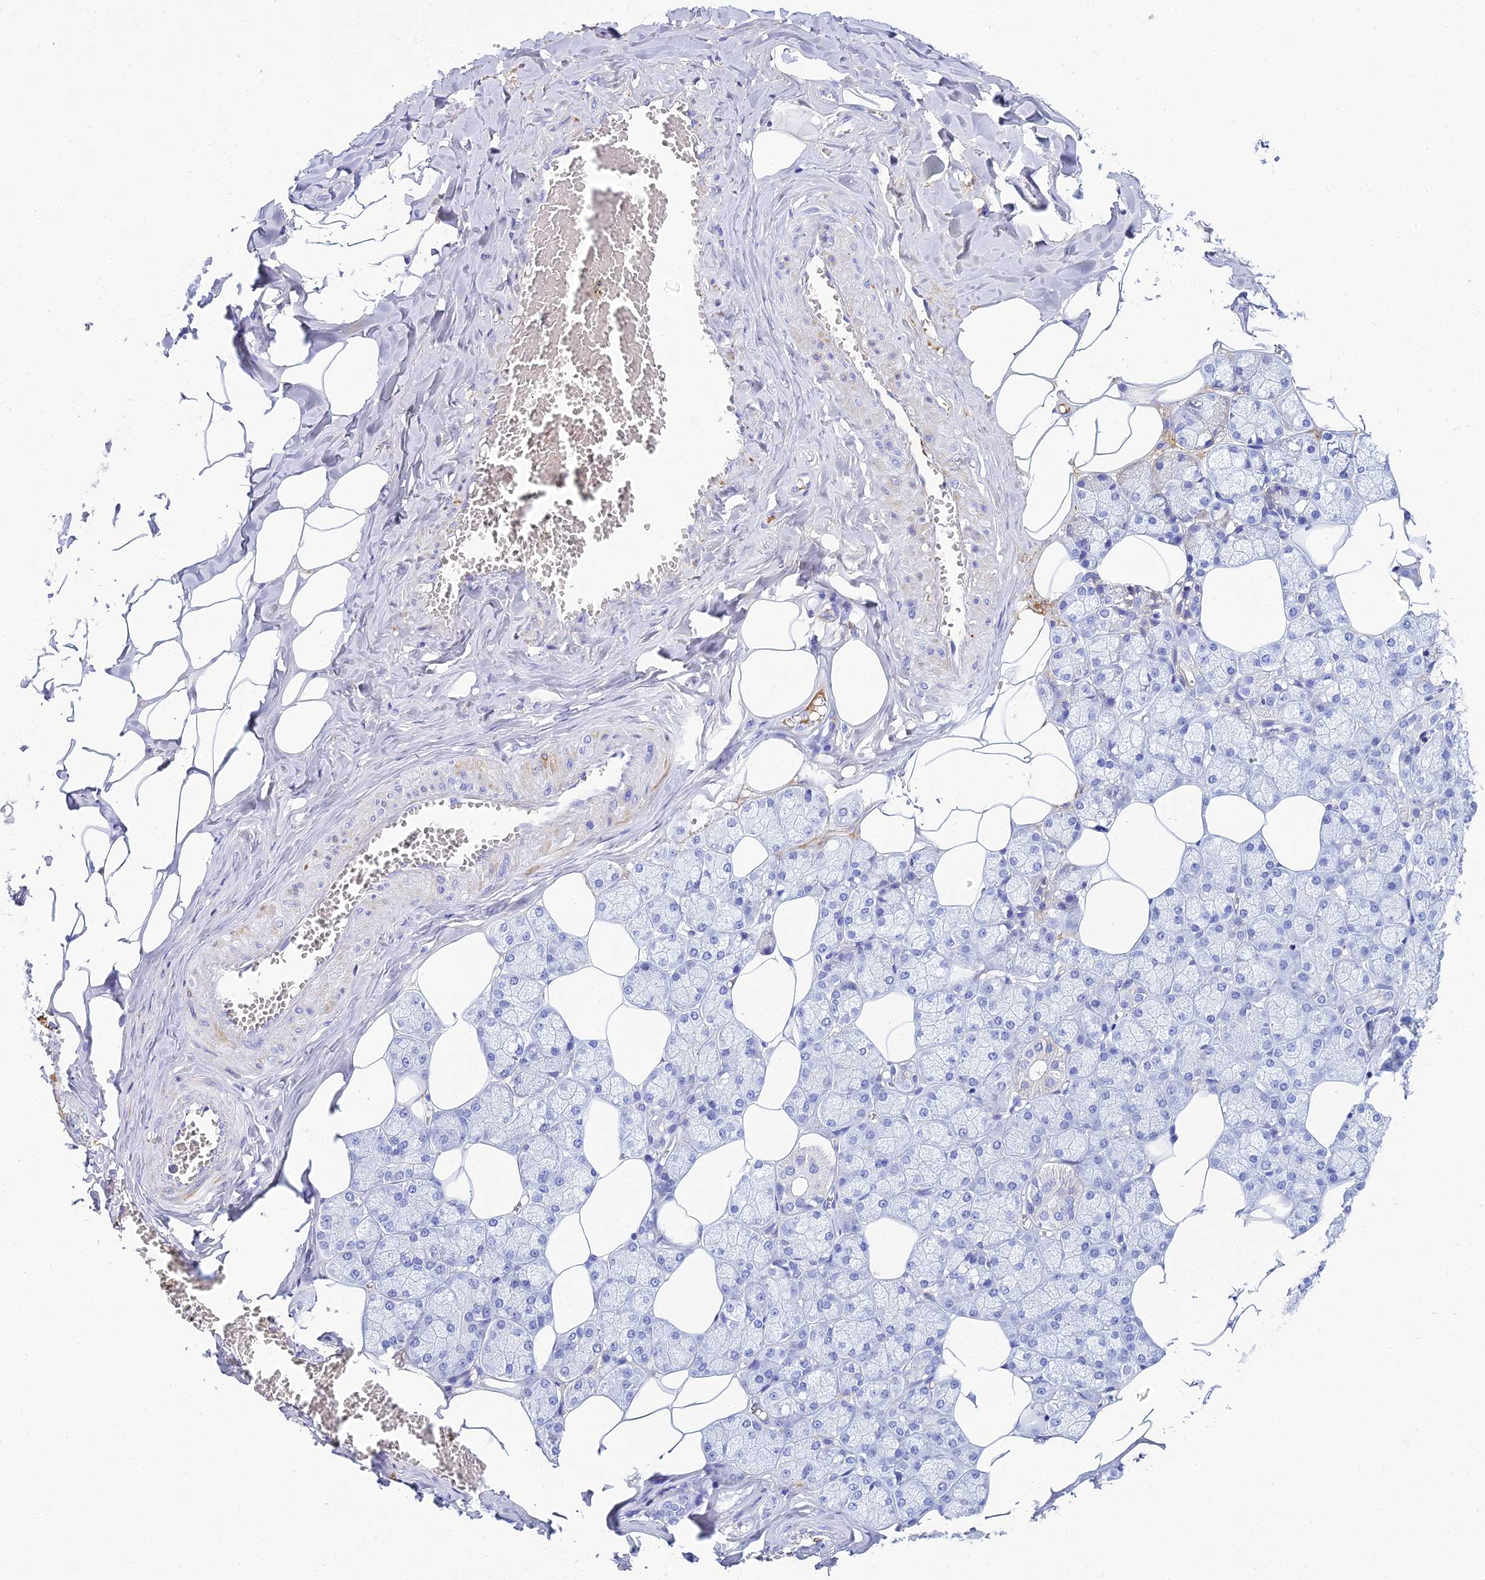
{"staining": {"intensity": "negative", "quantity": "none", "location": "none"}, "tissue": "salivary gland", "cell_type": "Glandular cells", "image_type": "normal", "snomed": [{"axis": "morphology", "description": "Normal tissue, NOS"}, {"axis": "topography", "description": "Salivary gland"}], "caption": "Salivary gland was stained to show a protein in brown. There is no significant positivity in glandular cells. (DAB IHC, high magnification).", "gene": "CELA3A", "patient": {"sex": "male", "age": 62}}